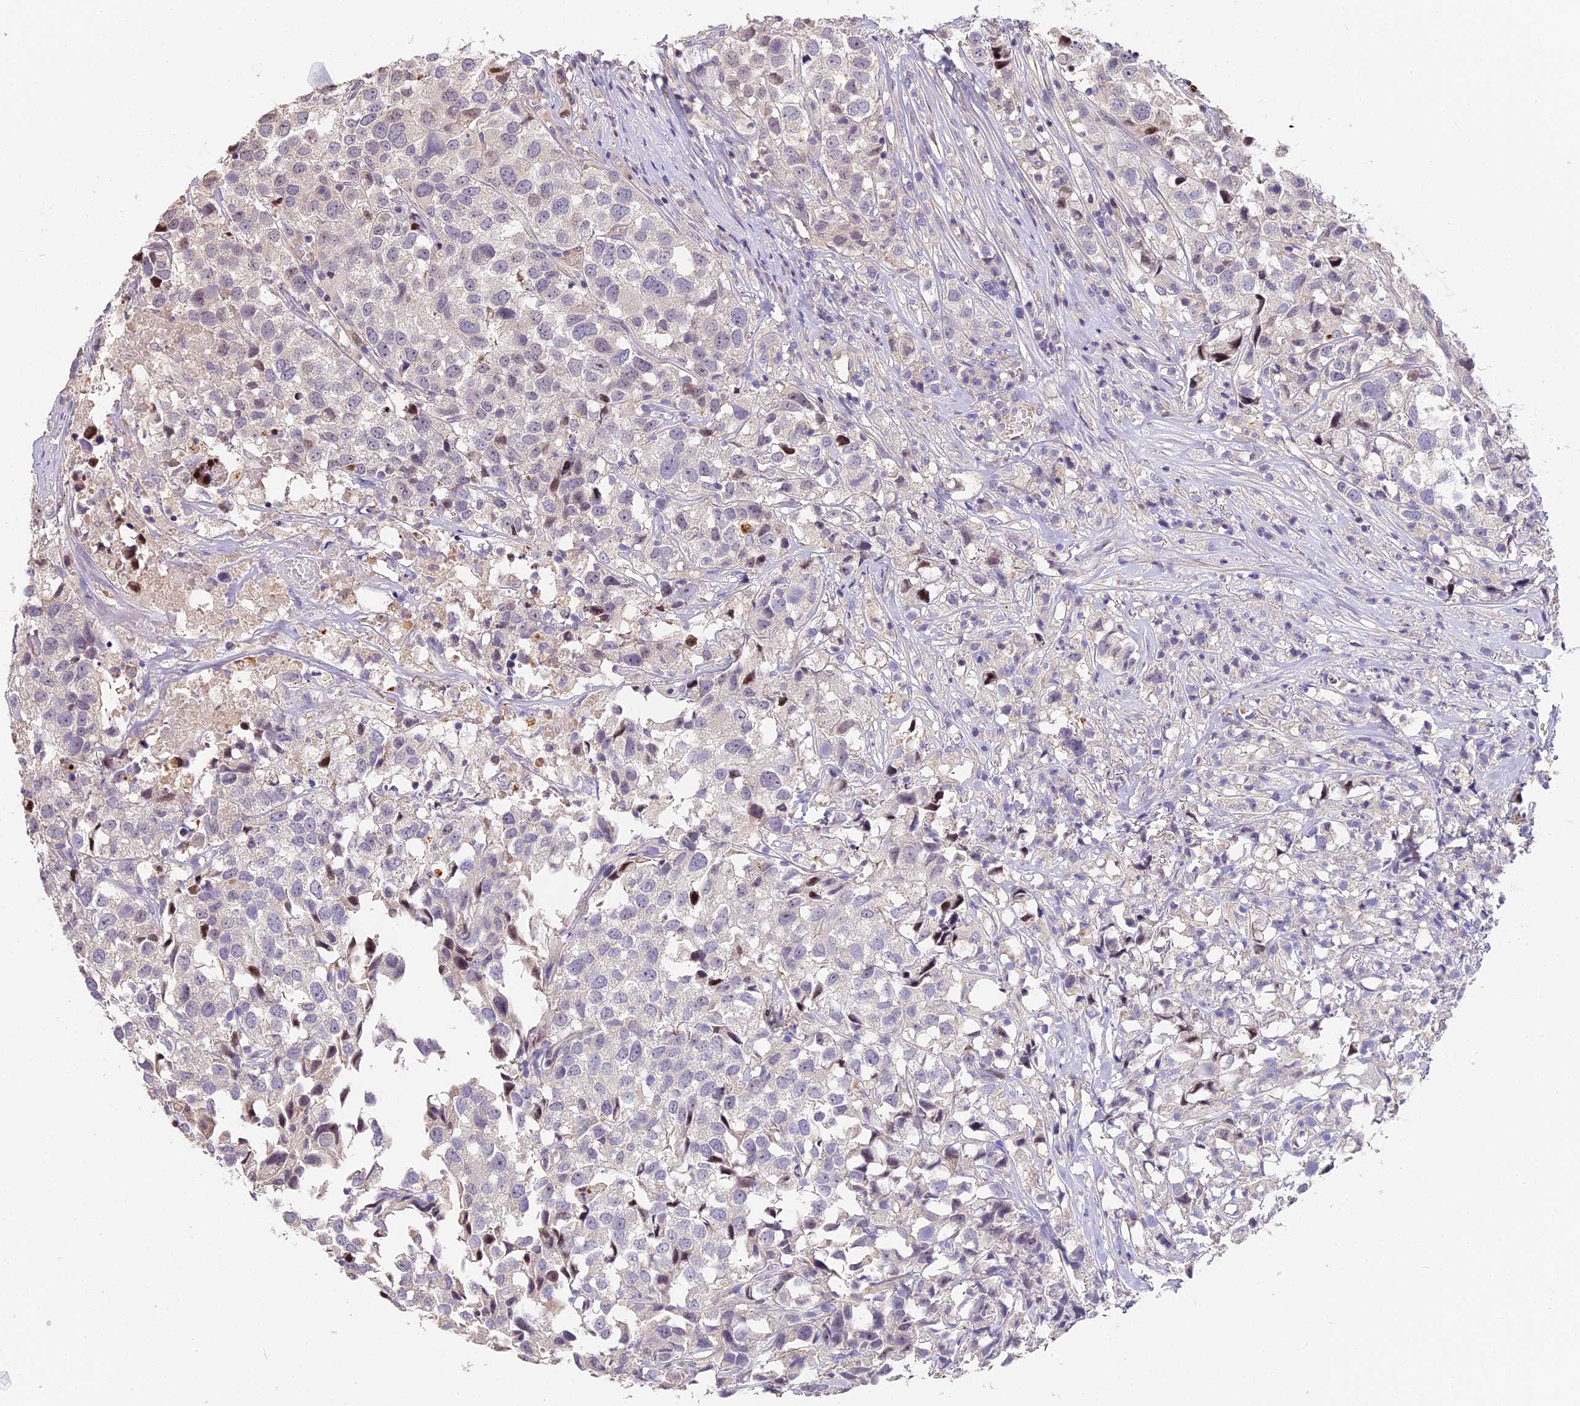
{"staining": {"intensity": "negative", "quantity": "none", "location": "none"}, "tissue": "urothelial cancer", "cell_type": "Tumor cells", "image_type": "cancer", "snomed": [{"axis": "morphology", "description": "Urothelial carcinoma, High grade"}, {"axis": "topography", "description": "Urinary bladder"}], "caption": "This is a histopathology image of immunohistochemistry staining of high-grade urothelial carcinoma, which shows no positivity in tumor cells. The staining is performed using DAB brown chromogen with nuclei counter-stained in using hematoxylin.", "gene": "ARHGAP17", "patient": {"sex": "female", "age": 75}}